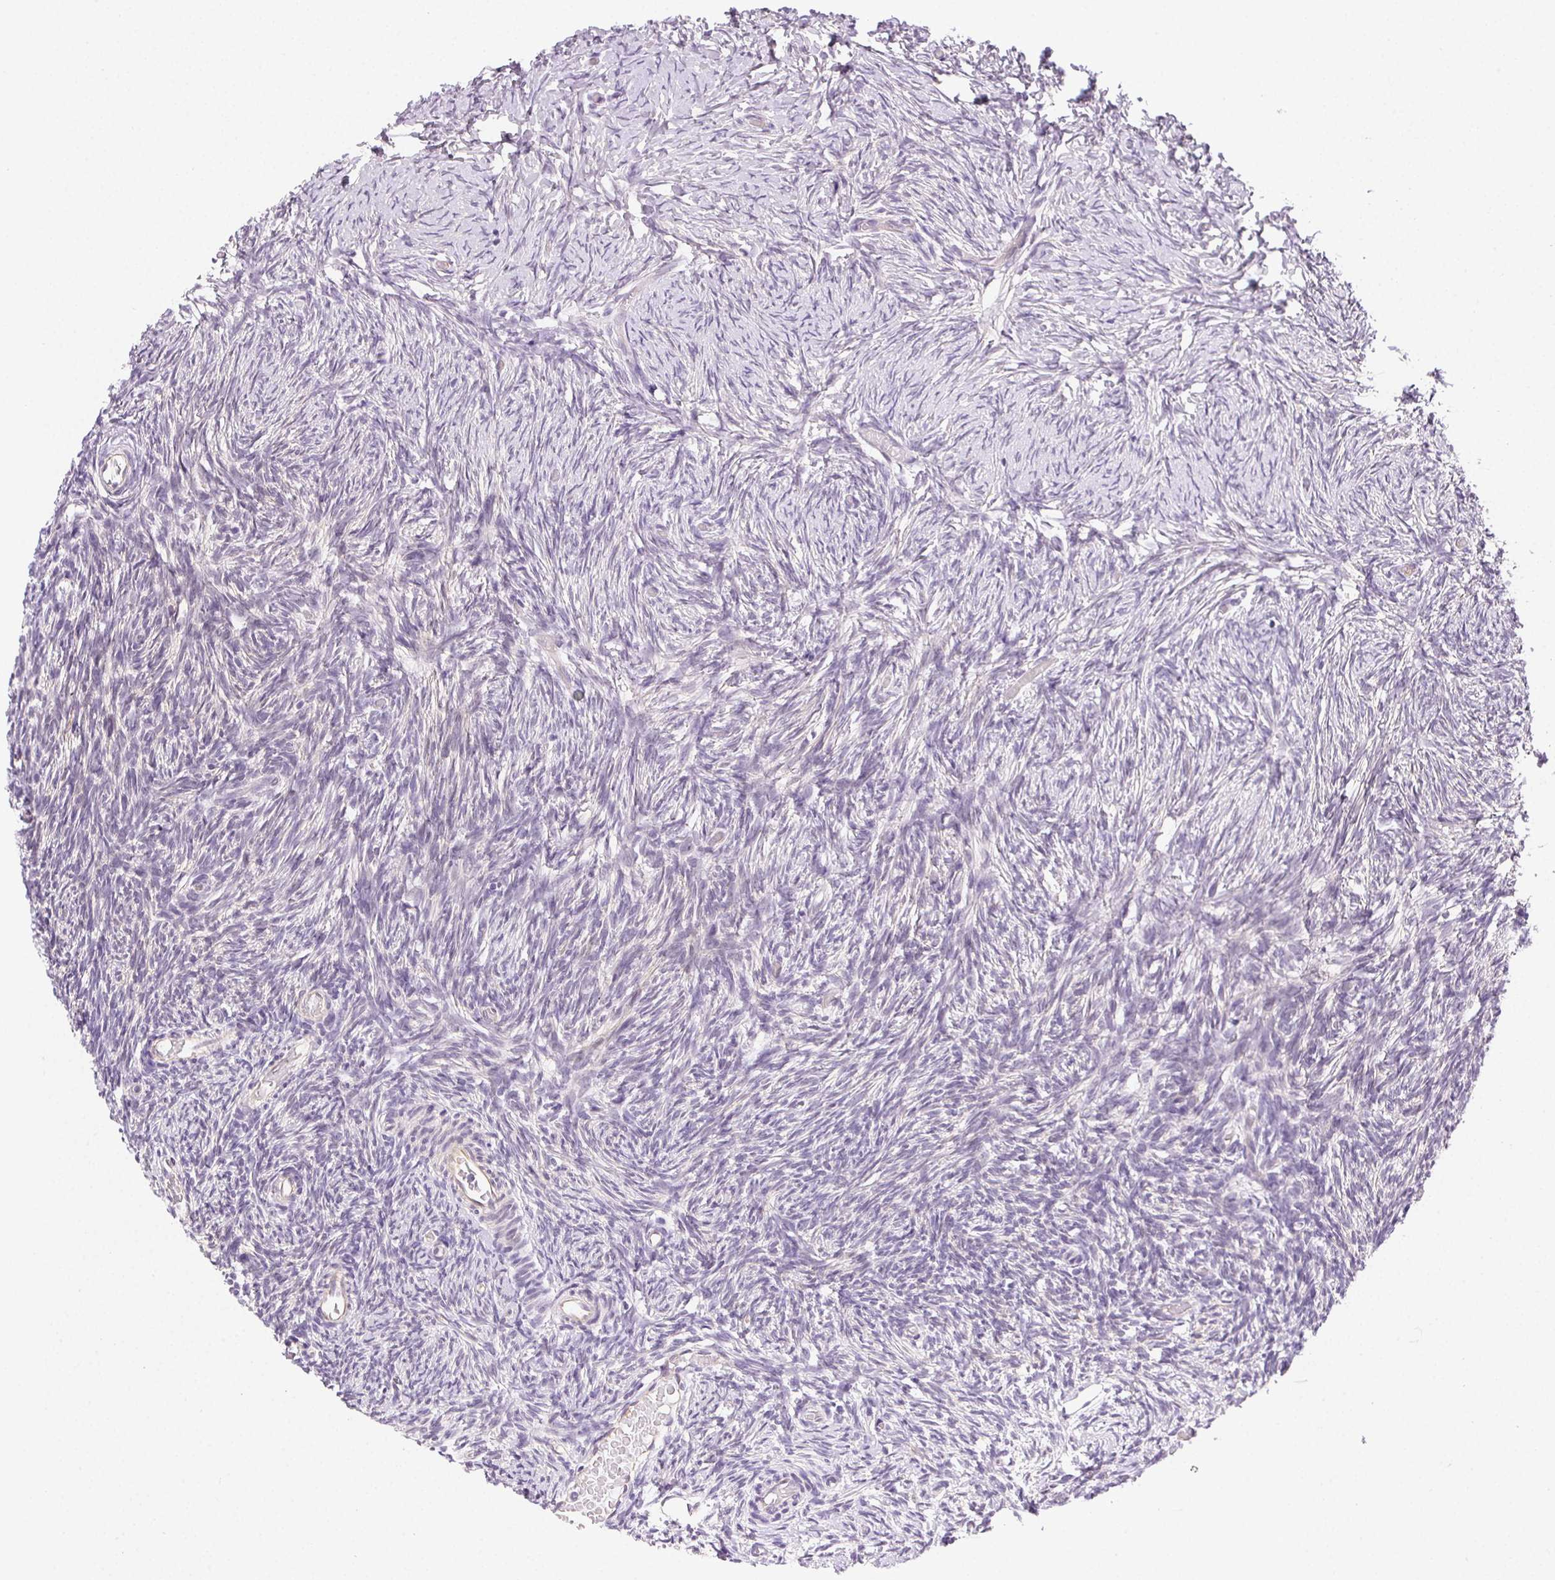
{"staining": {"intensity": "negative", "quantity": "none", "location": "none"}, "tissue": "ovary", "cell_type": "Follicle cells", "image_type": "normal", "snomed": [{"axis": "morphology", "description": "Normal tissue, NOS"}, {"axis": "topography", "description": "Ovary"}], "caption": "Immunohistochemistry histopathology image of normal ovary stained for a protein (brown), which demonstrates no expression in follicle cells.", "gene": "CSN1S1", "patient": {"sex": "female", "age": 39}}